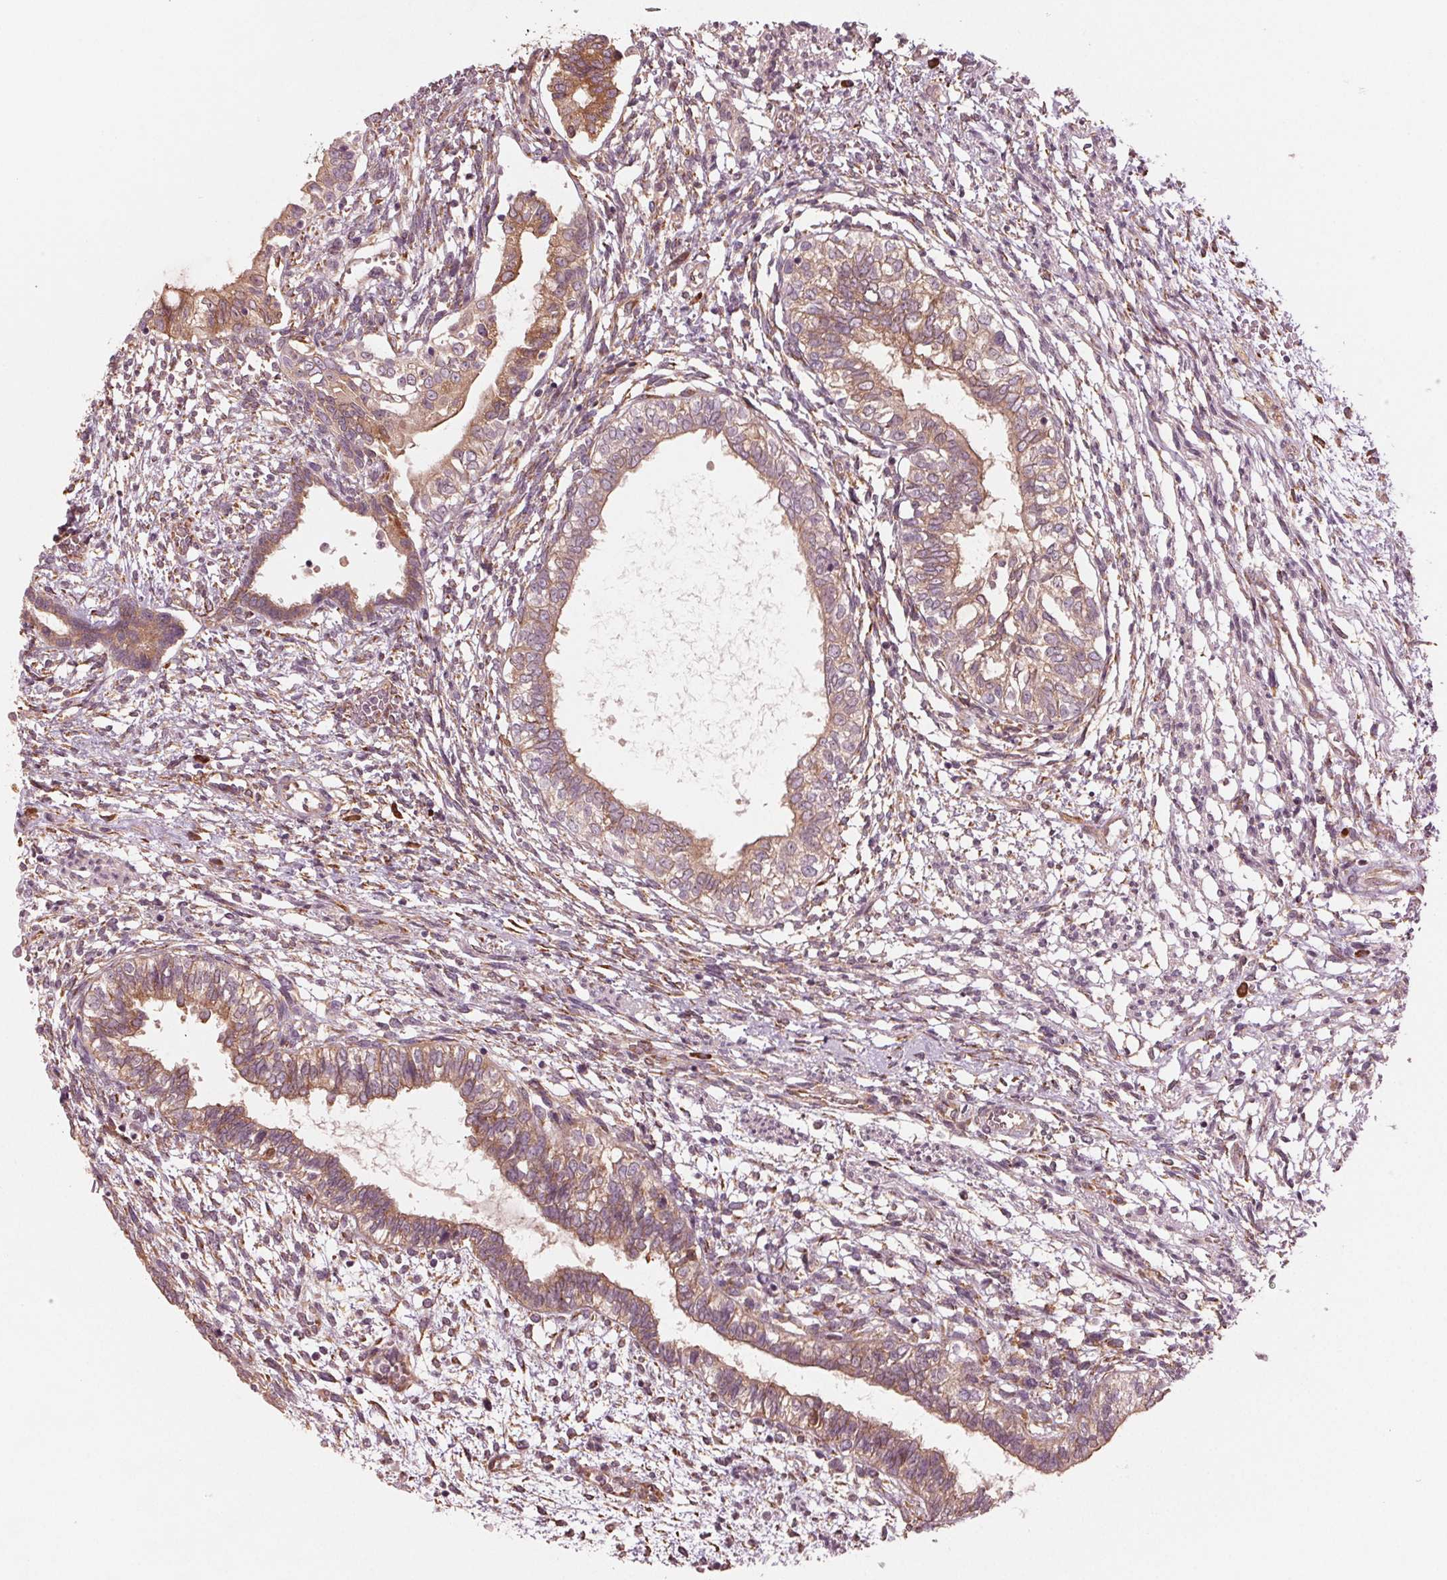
{"staining": {"intensity": "weak", "quantity": ">75%", "location": "cytoplasmic/membranous"}, "tissue": "testis cancer", "cell_type": "Tumor cells", "image_type": "cancer", "snomed": [{"axis": "morphology", "description": "Carcinoma, Embryonal, NOS"}, {"axis": "topography", "description": "Testis"}], "caption": "Tumor cells exhibit low levels of weak cytoplasmic/membranous staining in about >75% of cells in embryonal carcinoma (testis).", "gene": "CMIP", "patient": {"sex": "male", "age": 37}}